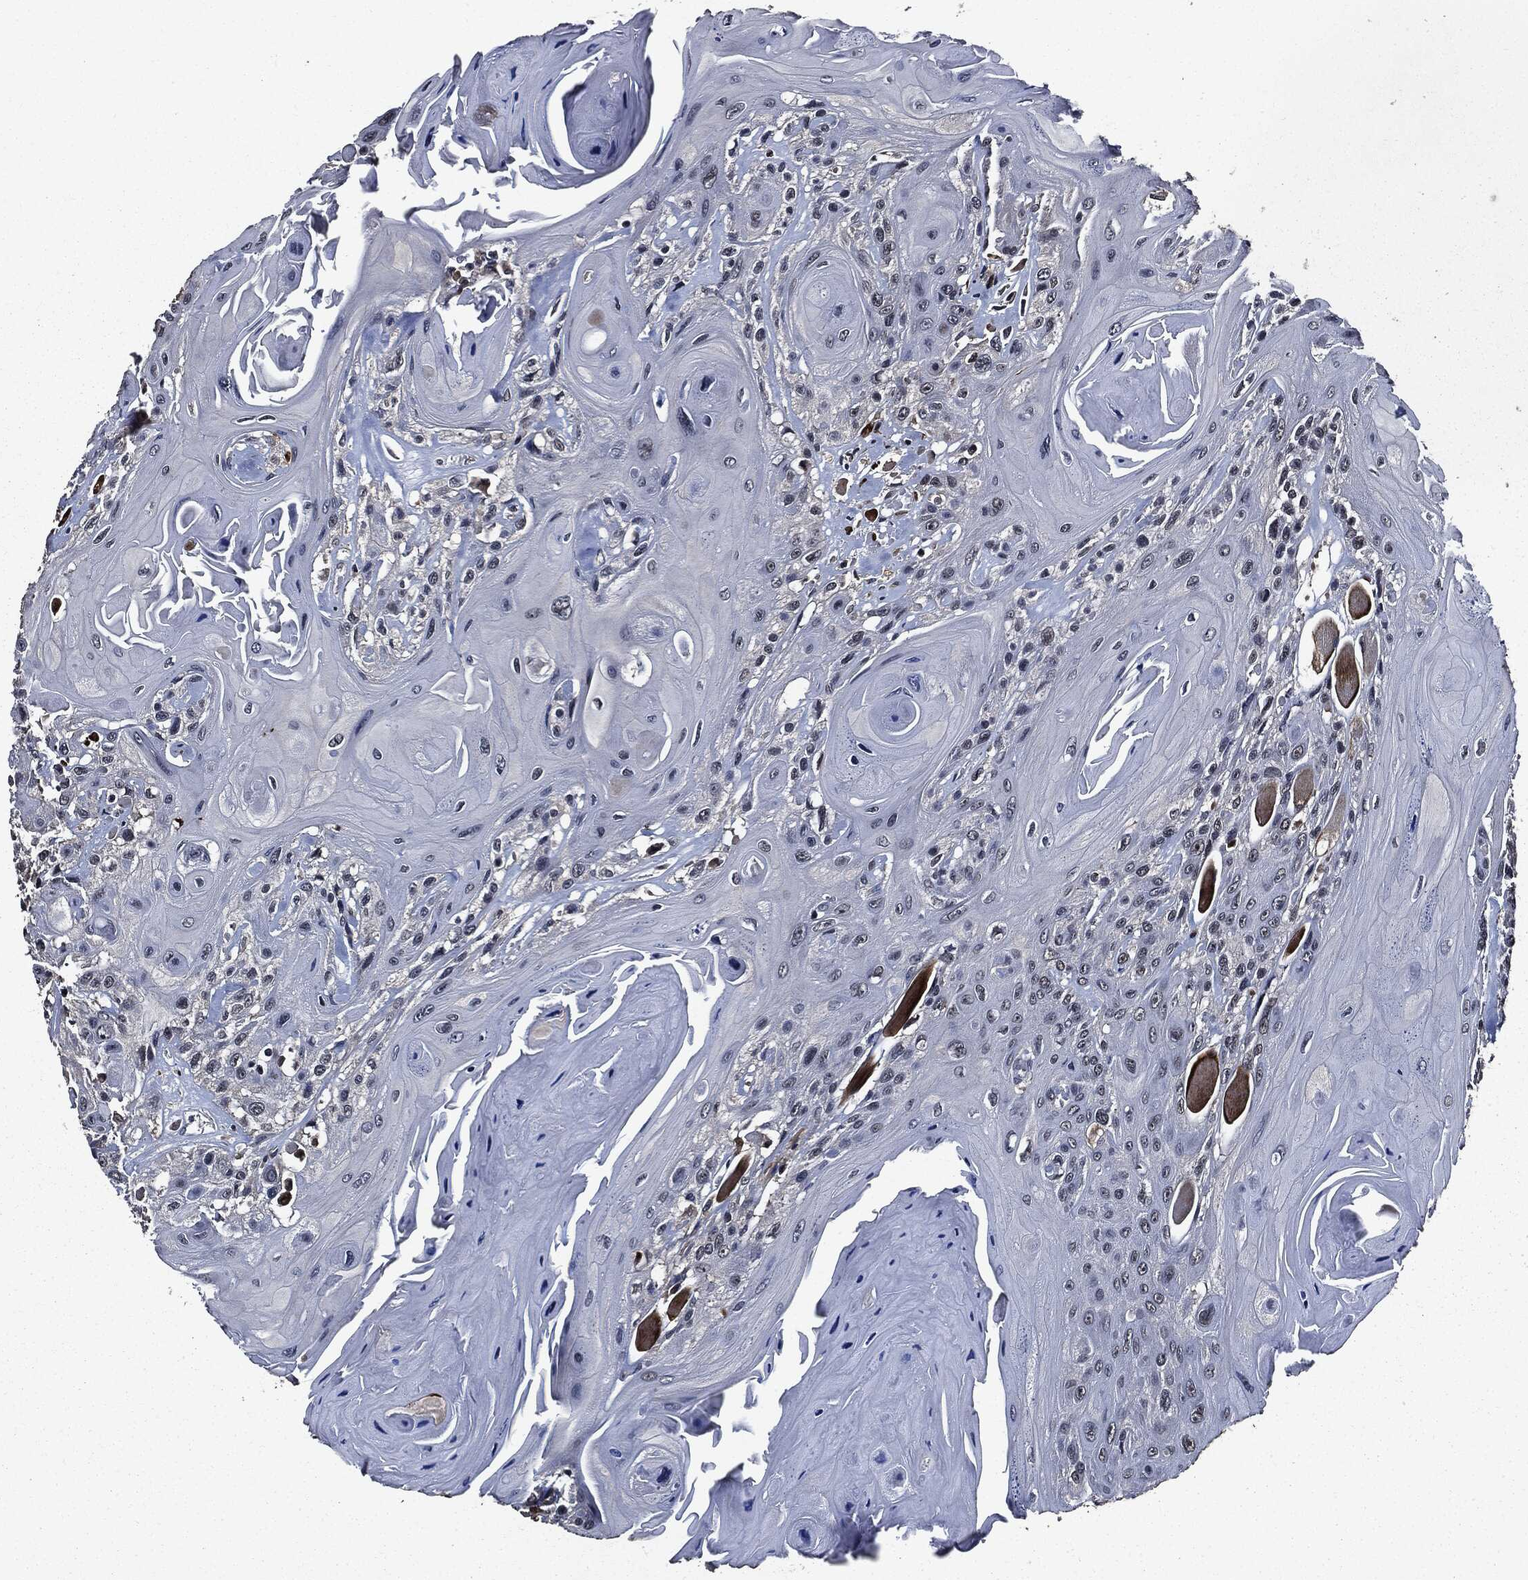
{"staining": {"intensity": "negative", "quantity": "none", "location": "none"}, "tissue": "head and neck cancer", "cell_type": "Tumor cells", "image_type": "cancer", "snomed": [{"axis": "morphology", "description": "Squamous cell carcinoma, NOS"}, {"axis": "topography", "description": "Head-Neck"}], "caption": "Immunohistochemical staining of head and neck squamous cell carcinoma reveals no significant expression in tumor cells. (DAB (3,3'-diaminobenzidine) IHC, high magnification).", "gene": "SUGT1", "patient": {"sex": "female", "age": 59}}